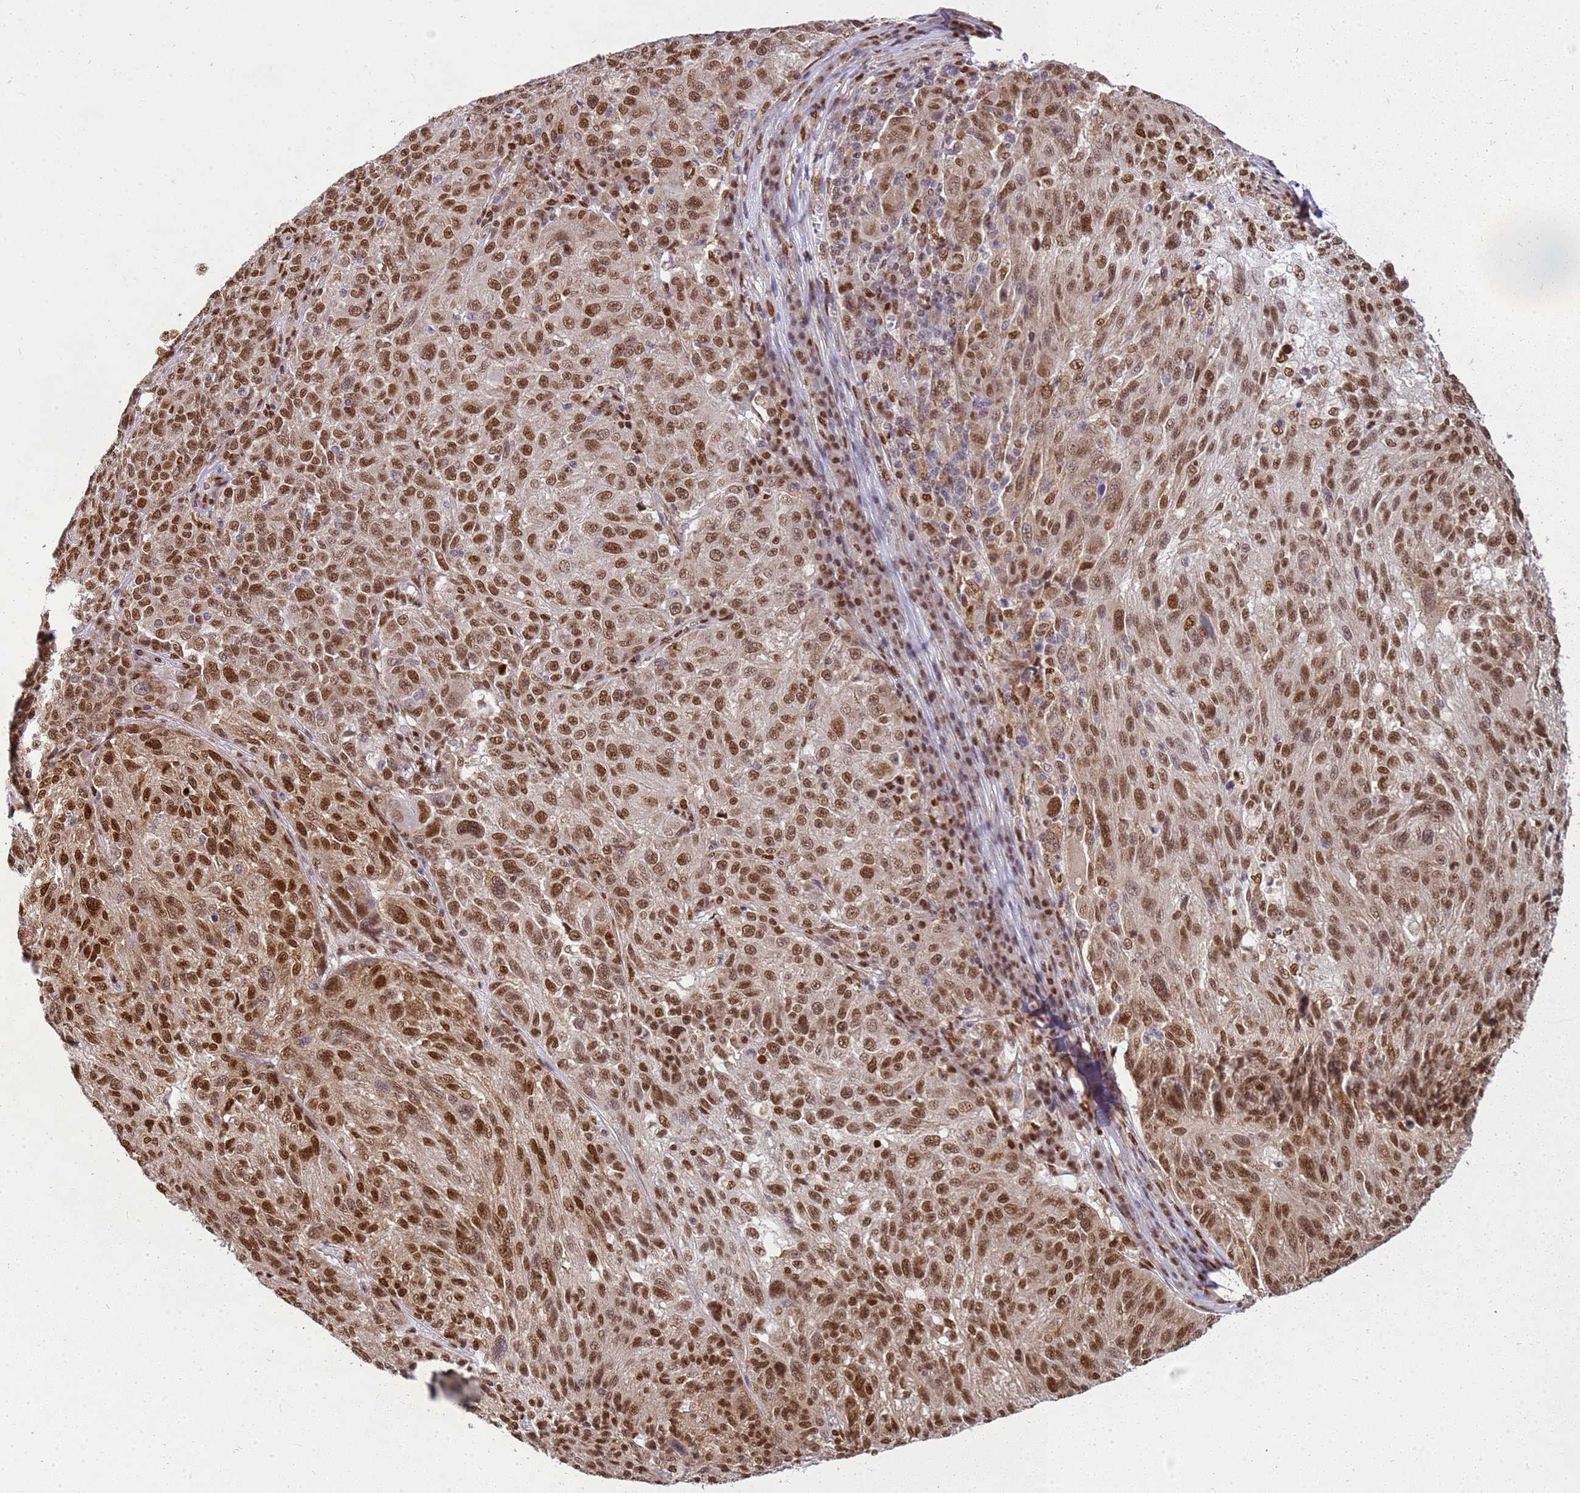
{"staining": {"intensity": "moderate", "quantity": ">75%", "location": "nuclear"}, "tissue": "melanoma", "cell_type": "Tumor cells", "image_type": "cancer", "snomed": [{"axis": "morphology", "description": "Malignant melanoma, NOS"}, {"axis": "topography", "description": "Skin"}], "caption": "Brown immunohistochemical staining in melanoma exhibits moderate nuclear expression in about >75% of tumor cells.", "gene": "APEX1", "patient": {"sex": "male", "age": 53}}